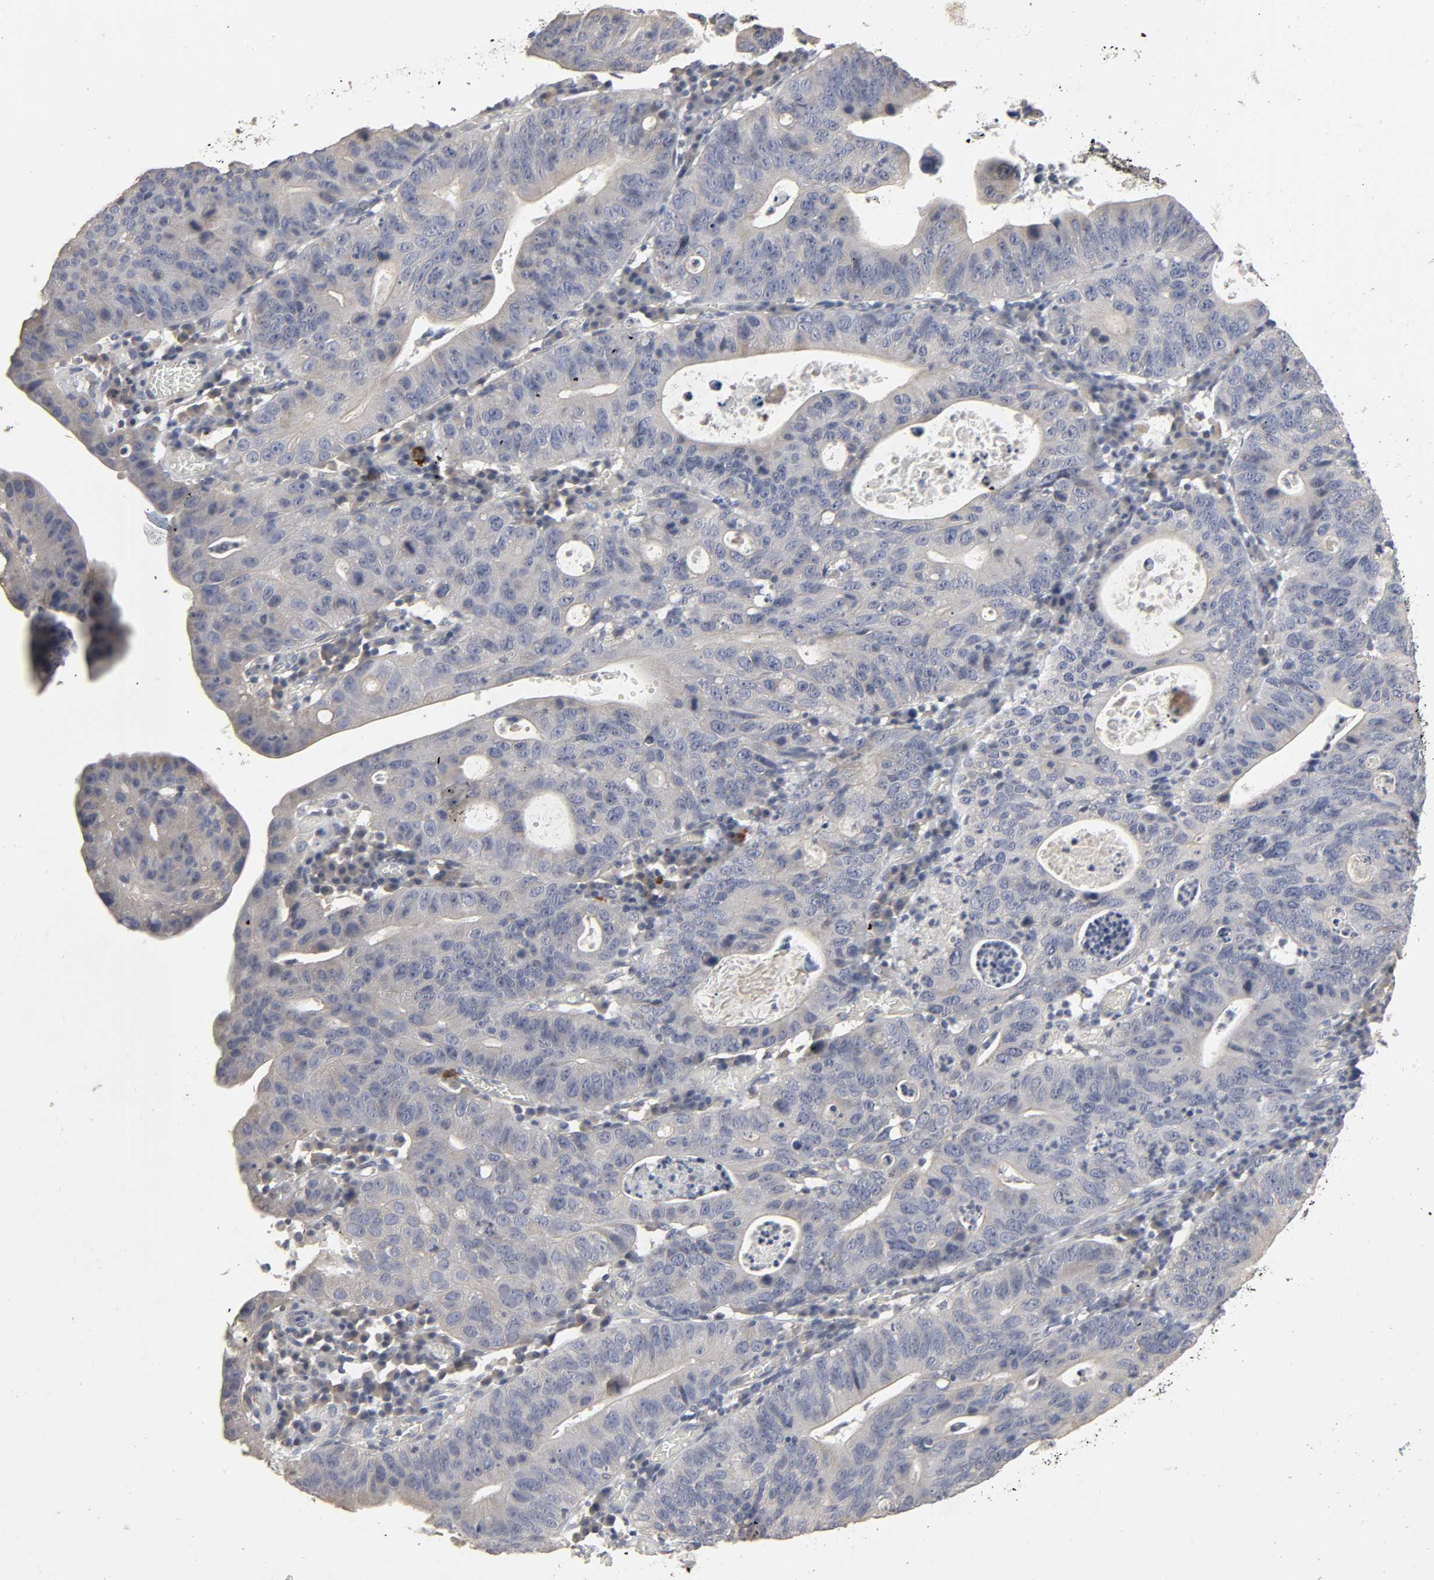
{"staining": {"intensity": "negative", "quantity": "none", "location": "none"}, "tissue": "stomach cancer", "cell_type": "Tumor cells", "image_type": "cancer", "snomed": [{"axis": "morphology", "description": "Adenocarcinoma, NOS"}, {"axis": "topography", "description": "Stomach"}], "caption": "Tumor cells show no significant protein staining in adenocarcinoma (stomach). (DAB IHC visualized using brightfield microscopy, high magnification).", "gene": "SLC10A2", "patient": {"sex": "male", "age": 59}}